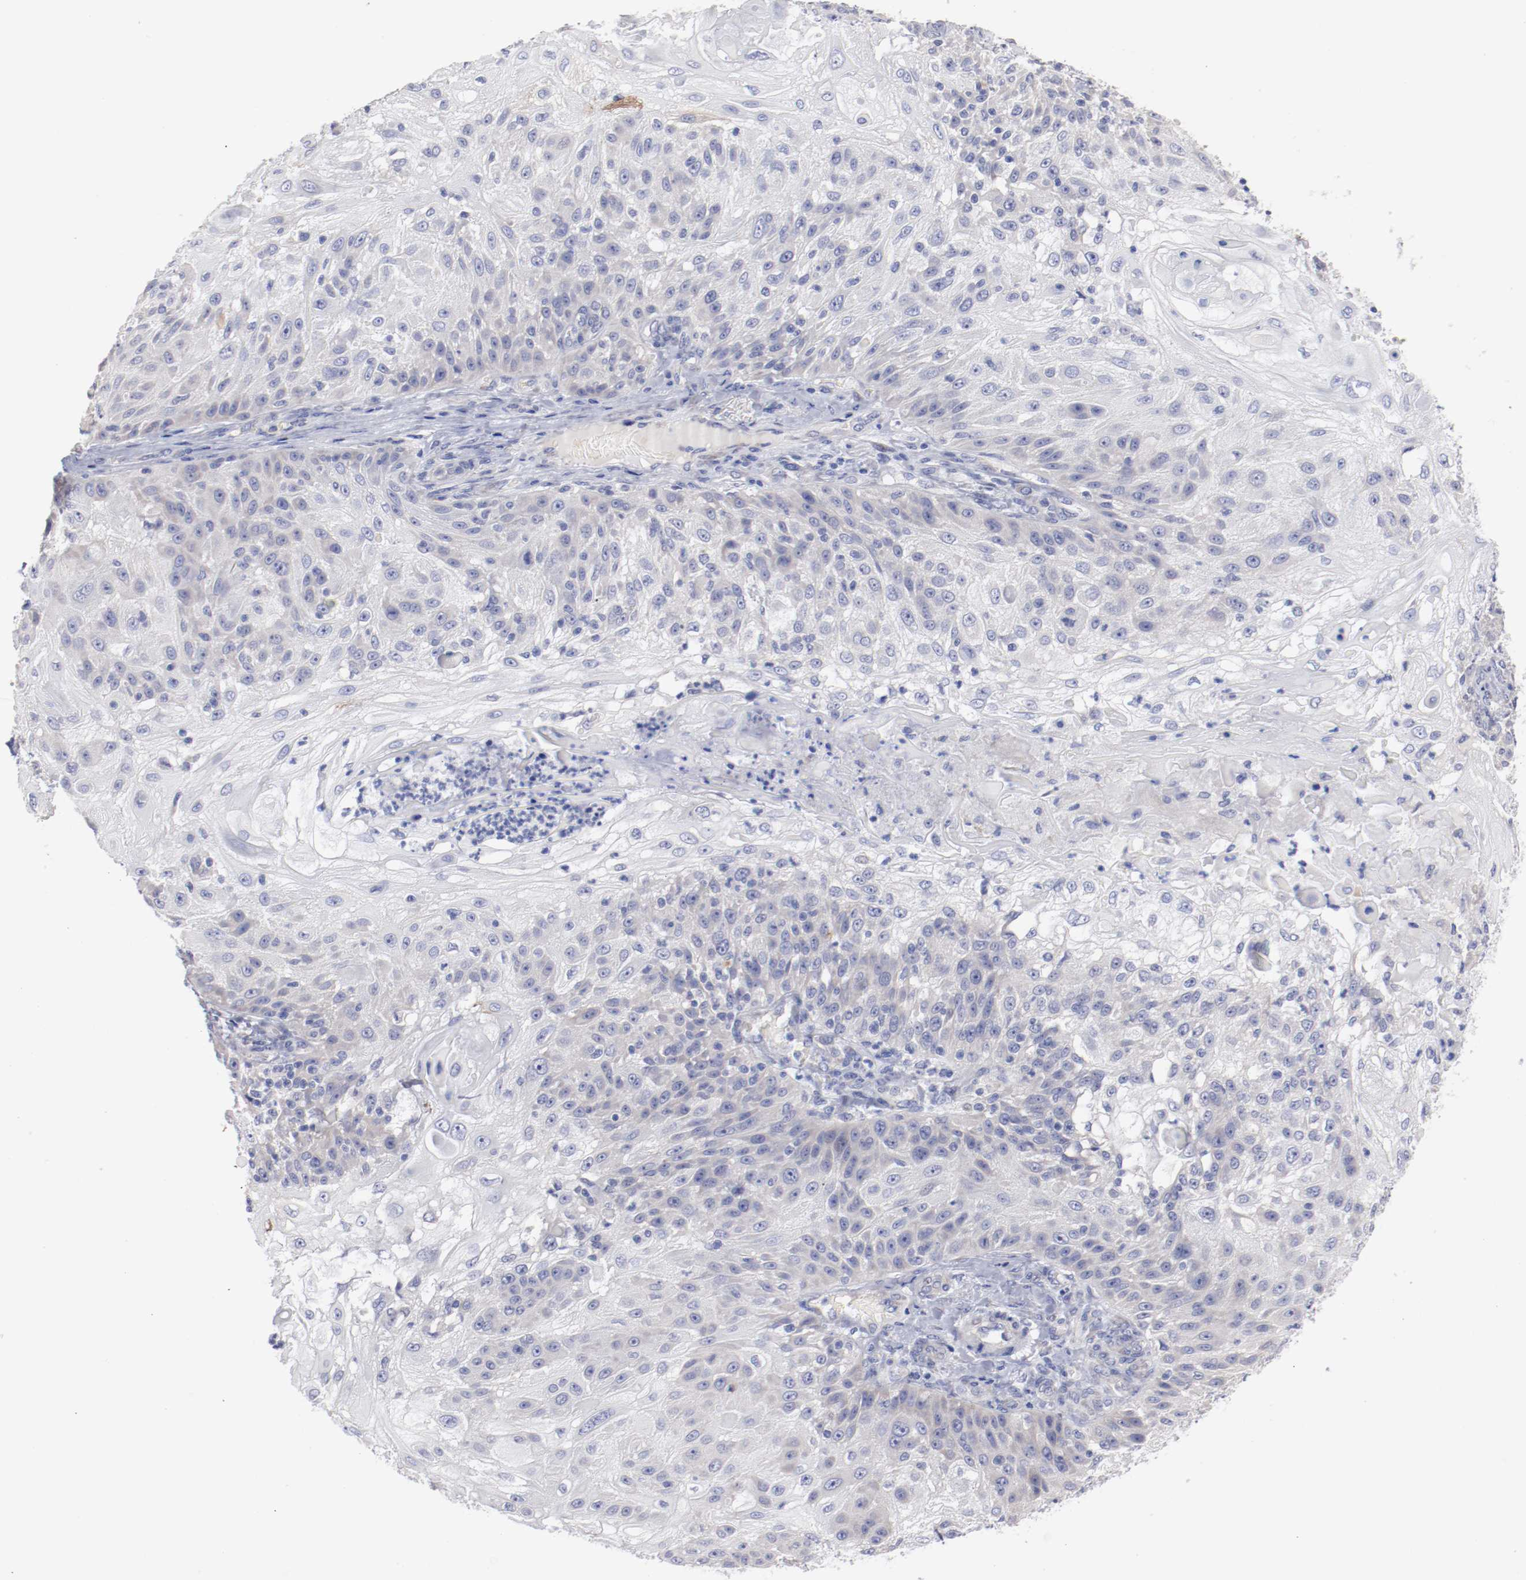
{"staining": {"intensity": "weak", "quantity": "<25%", "location": "cytoplasmic/membranous"}, "tissue": "skin cancer", "cell_type": "Tumor cells", "image_type": "cancer", "snomed": [{"axis": "morphology", "description": "Normal tissue, NOS"}, {"axis": "morphology", "description": "Squamous cell carcinoma, NOS"}, {"axis": "topography", "description": "Skin"}], "caption": "Human skin squamous cell carcinoma stained for a protein using immunohistochemistry exhibits no expression in tumor cells.", "gene": "CPE", "patient": {"sex": "female", "age": 83}}